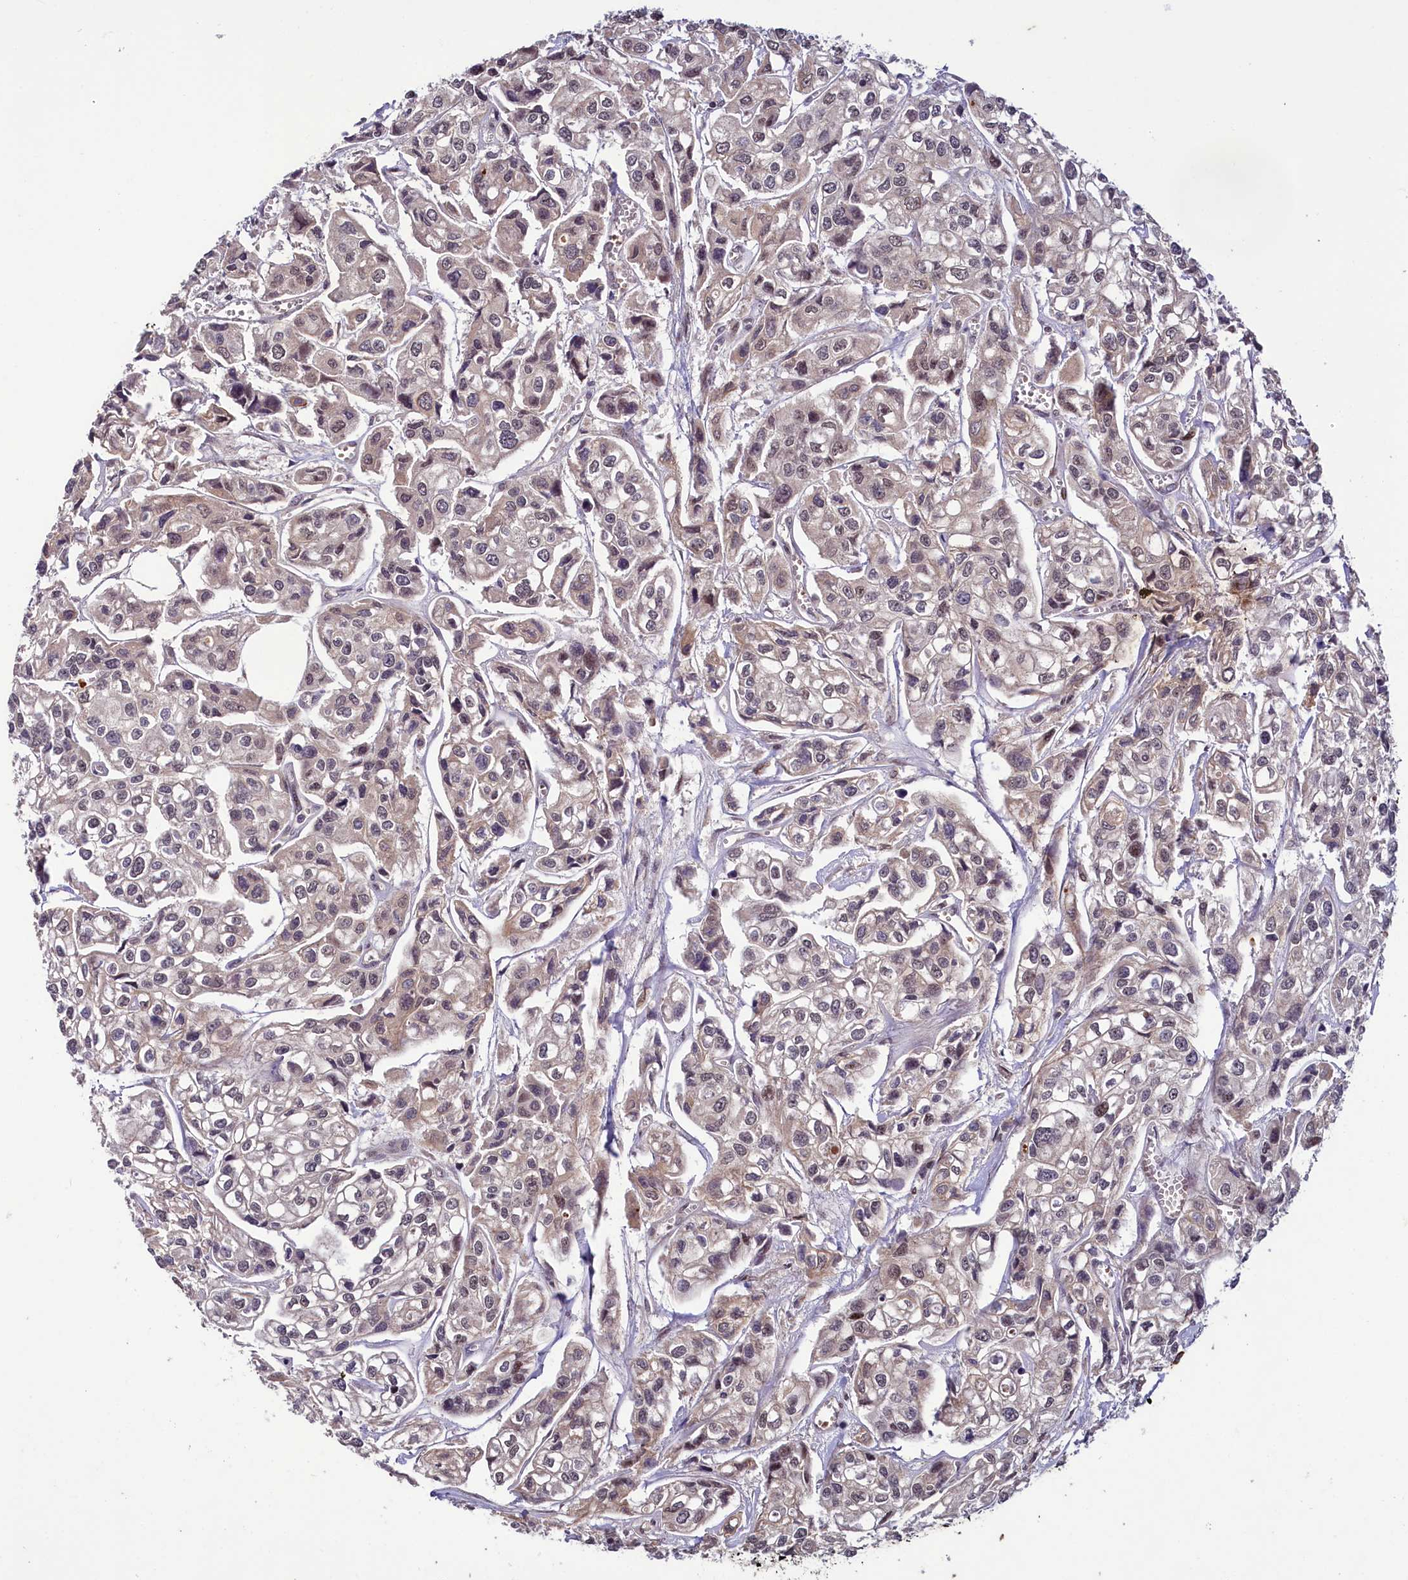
{"staining": {"intensity": "weak", "quantity": "25%-75%", "location": "cytoplasmic/membranous,nuclear"}, "tissue": "urothelial cancer", "cell_type": "Tumor cells", "image_type": "cancer", "snomed": [{"axis": "morphology", "description": "Urothelial carcinoma, High grade"}, {"axis": "topography", "description": "Urinary bladder"}], "caption": "Immunohistochemical staining of human urothelial cancer demonstrates low levels of weak cytoplasmic/membranous and nuclear protein positivity in approximately 25%-75% of tumor cells.", "gene": "N4BP2L1", "patient": {"sex": "male", "age": 67}}